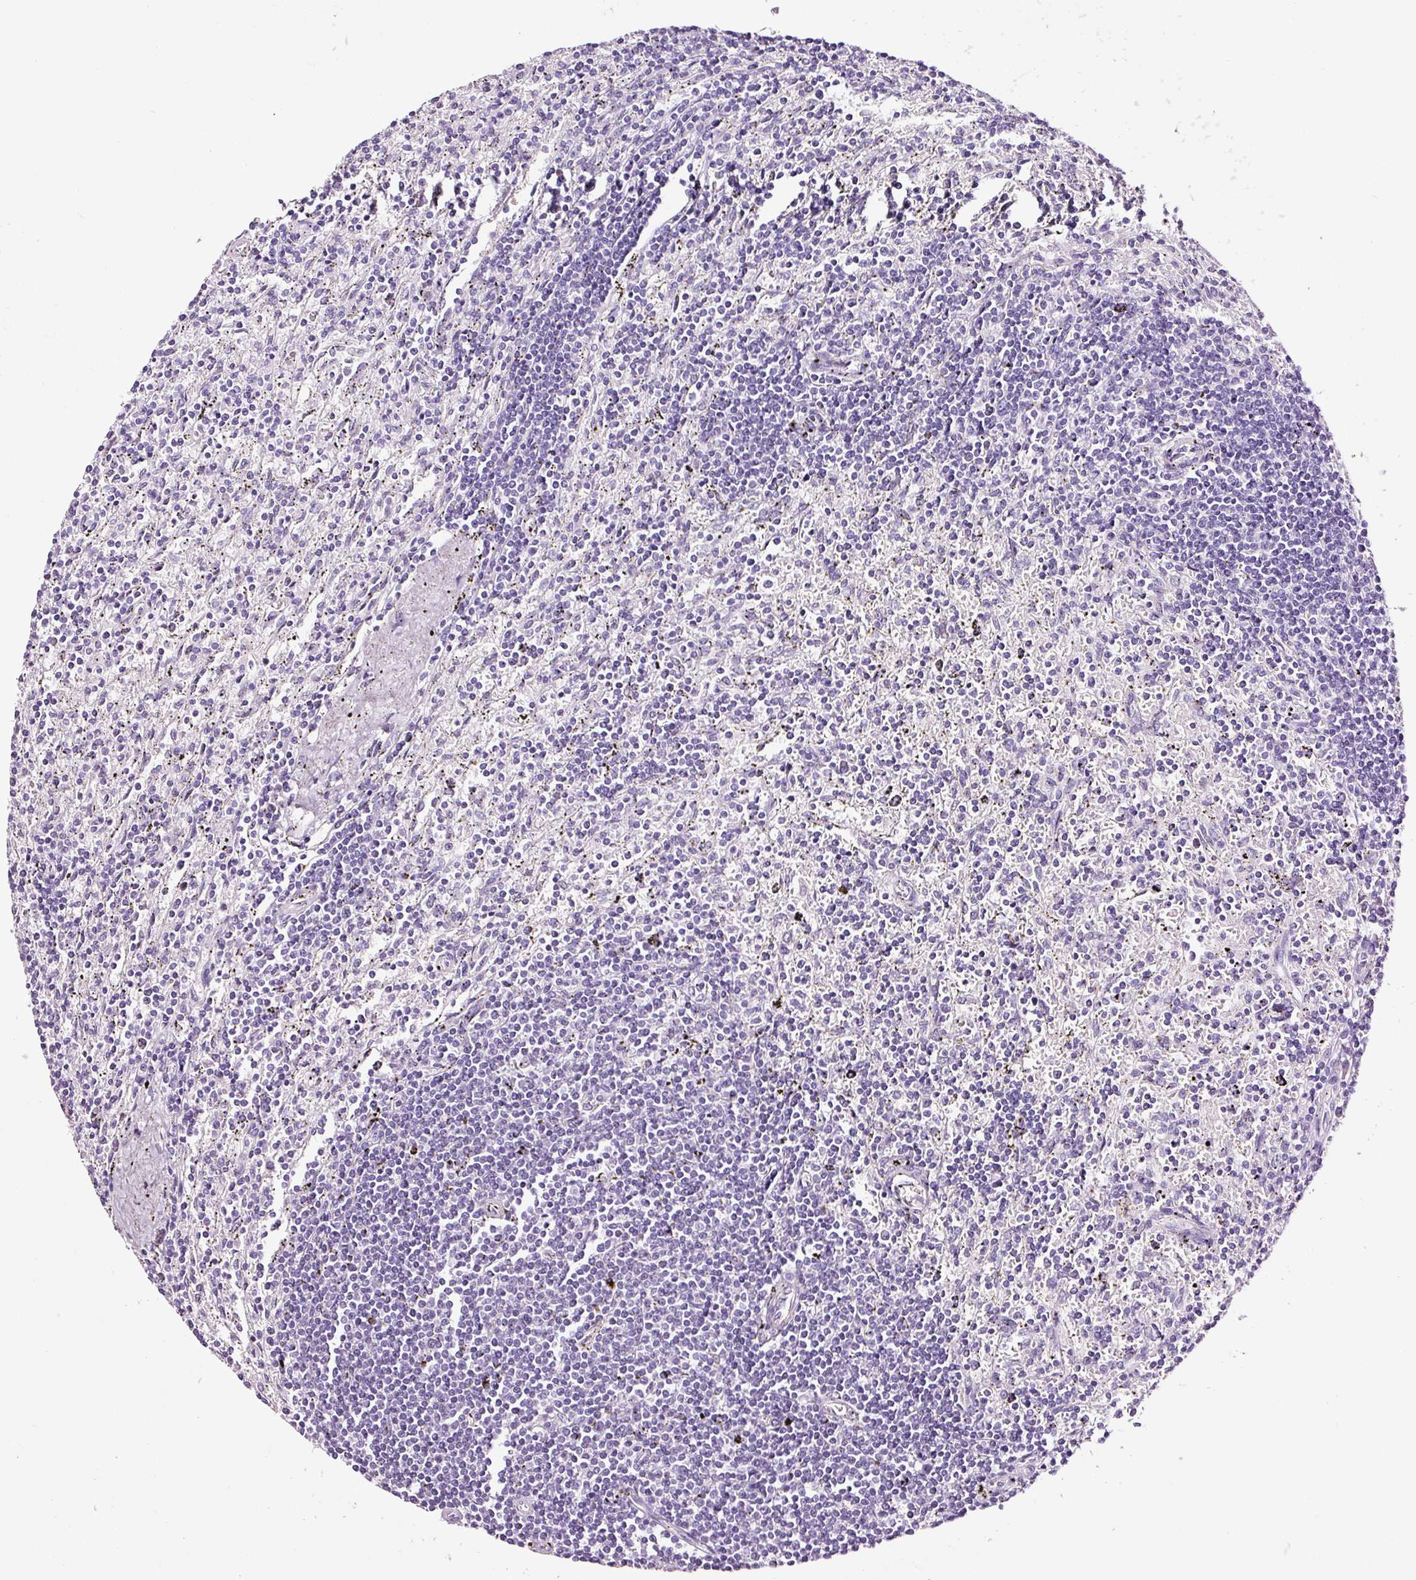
{"staining": {"intensity": "negative", "quantity": "none", "location": "none"}, "tissue": "lymphoma", "cell_type": "Tumor cells", "image_type": "cancer", "snomed": [{"axis": "morphology", "description": "Malignant lymphoma, non-Hodgkin's type, Low grade"}, {"axis": "topography", "description": "Spleen"}], "caption": "IHC histopathology image of neoplastic tissue: human lymphoma stained with DAB exhibits no significant protein staining in tumor cells.", "gene": "RTF2", "patient": {"sex": "male", "age": 76}}